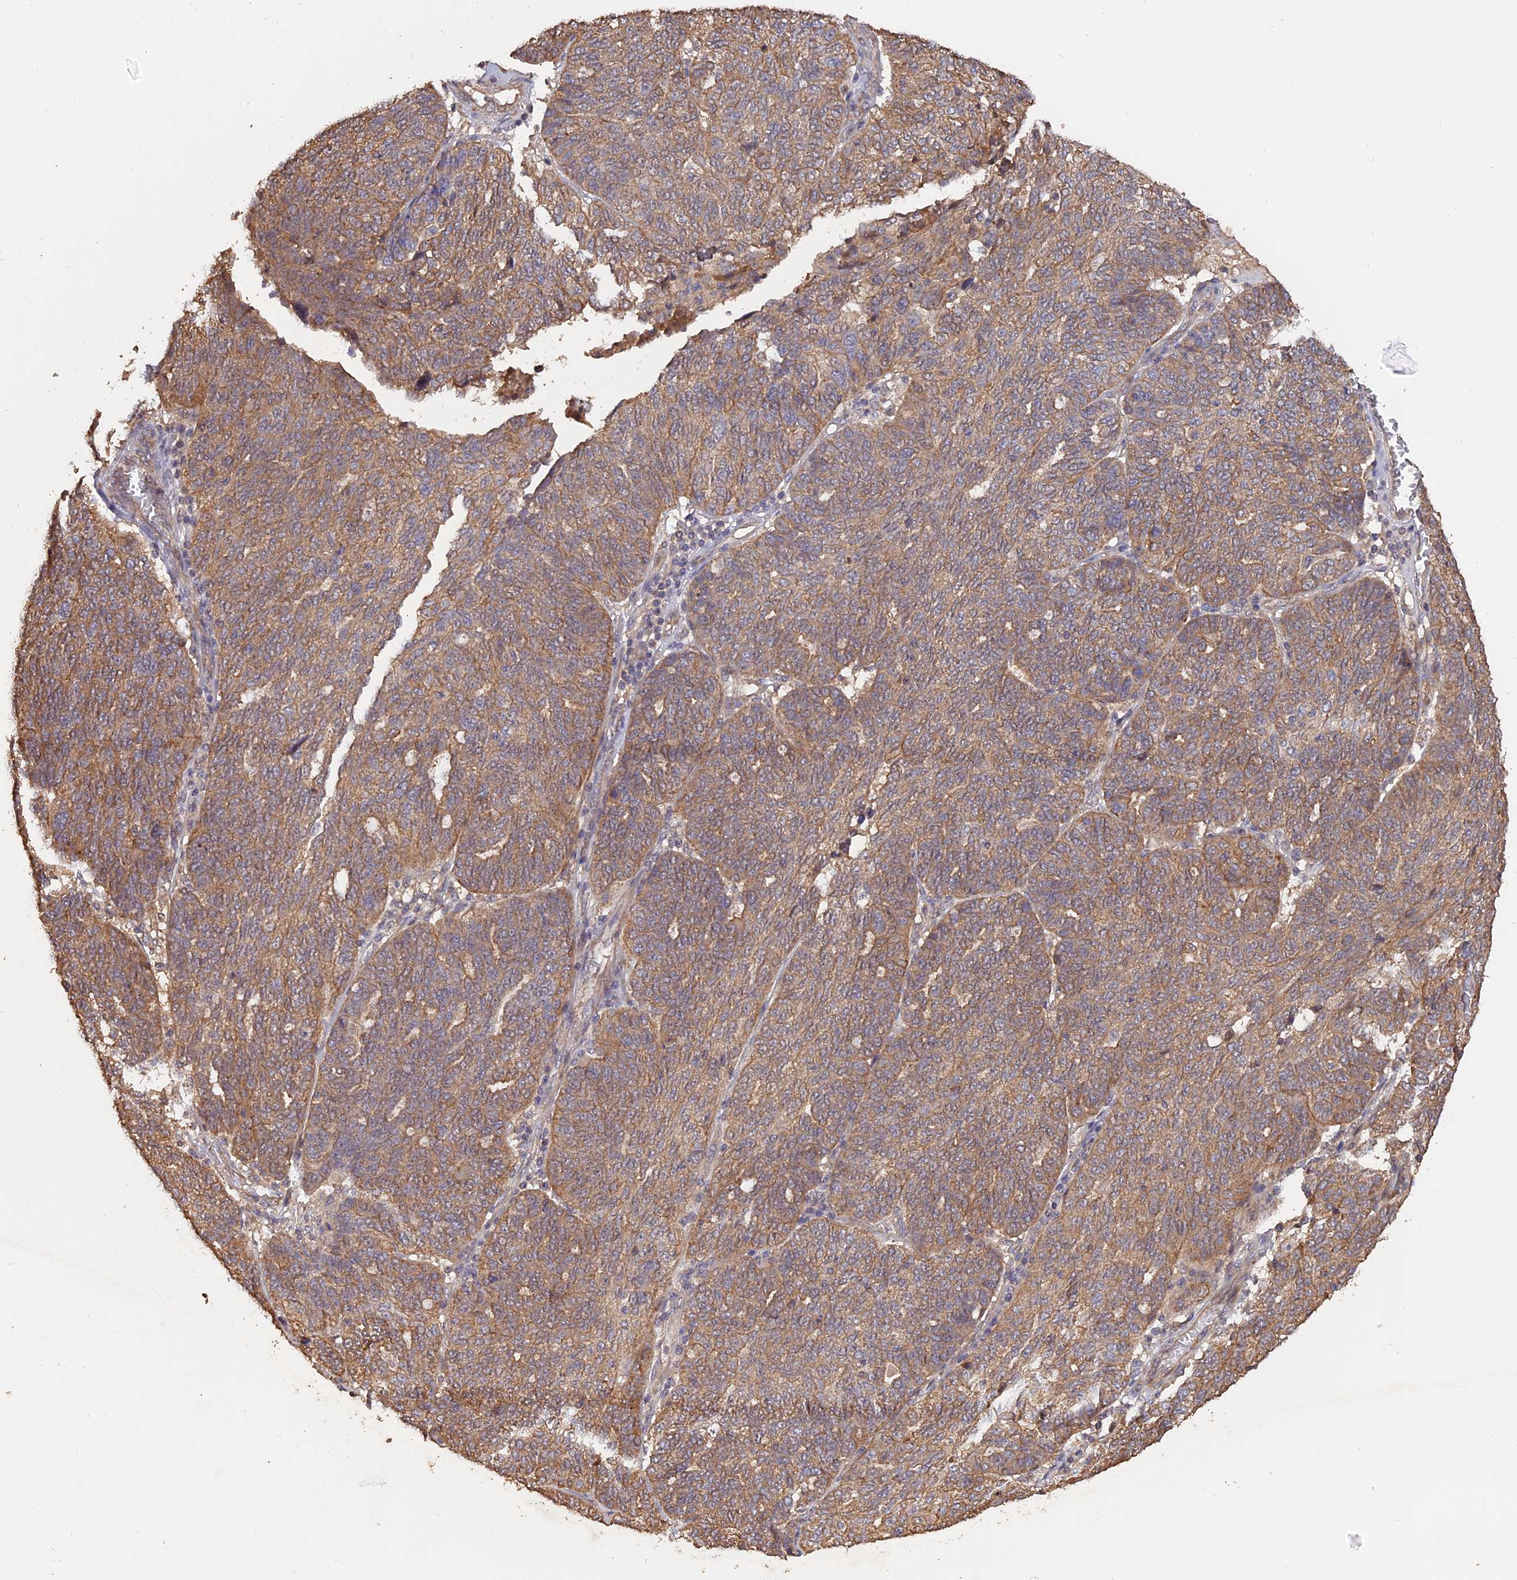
{"staining": {"intensity": "moderate", "quantity": ">75%", "location": "cytoplasmic/membranous"}, "tissue": "ovarian cancer", "cell_type": "Tumor cells", "image_type": "cancer", "snomed": [{"axis": "morphology", "description": "Cystadenocarcinoma, serous, NOS"}, {"axis": "topography", "description": "Ovary"}], "caption": "Serous cystadenocarcinoma (ovarian) tissue exhibits moderate cytoplasmic/membranous staining in about >75% of tumor cells (IHC, brightfield microscopy, high magnification).", "gene": "RASAL1", "patient": {"sex": "female", "age": 59}}